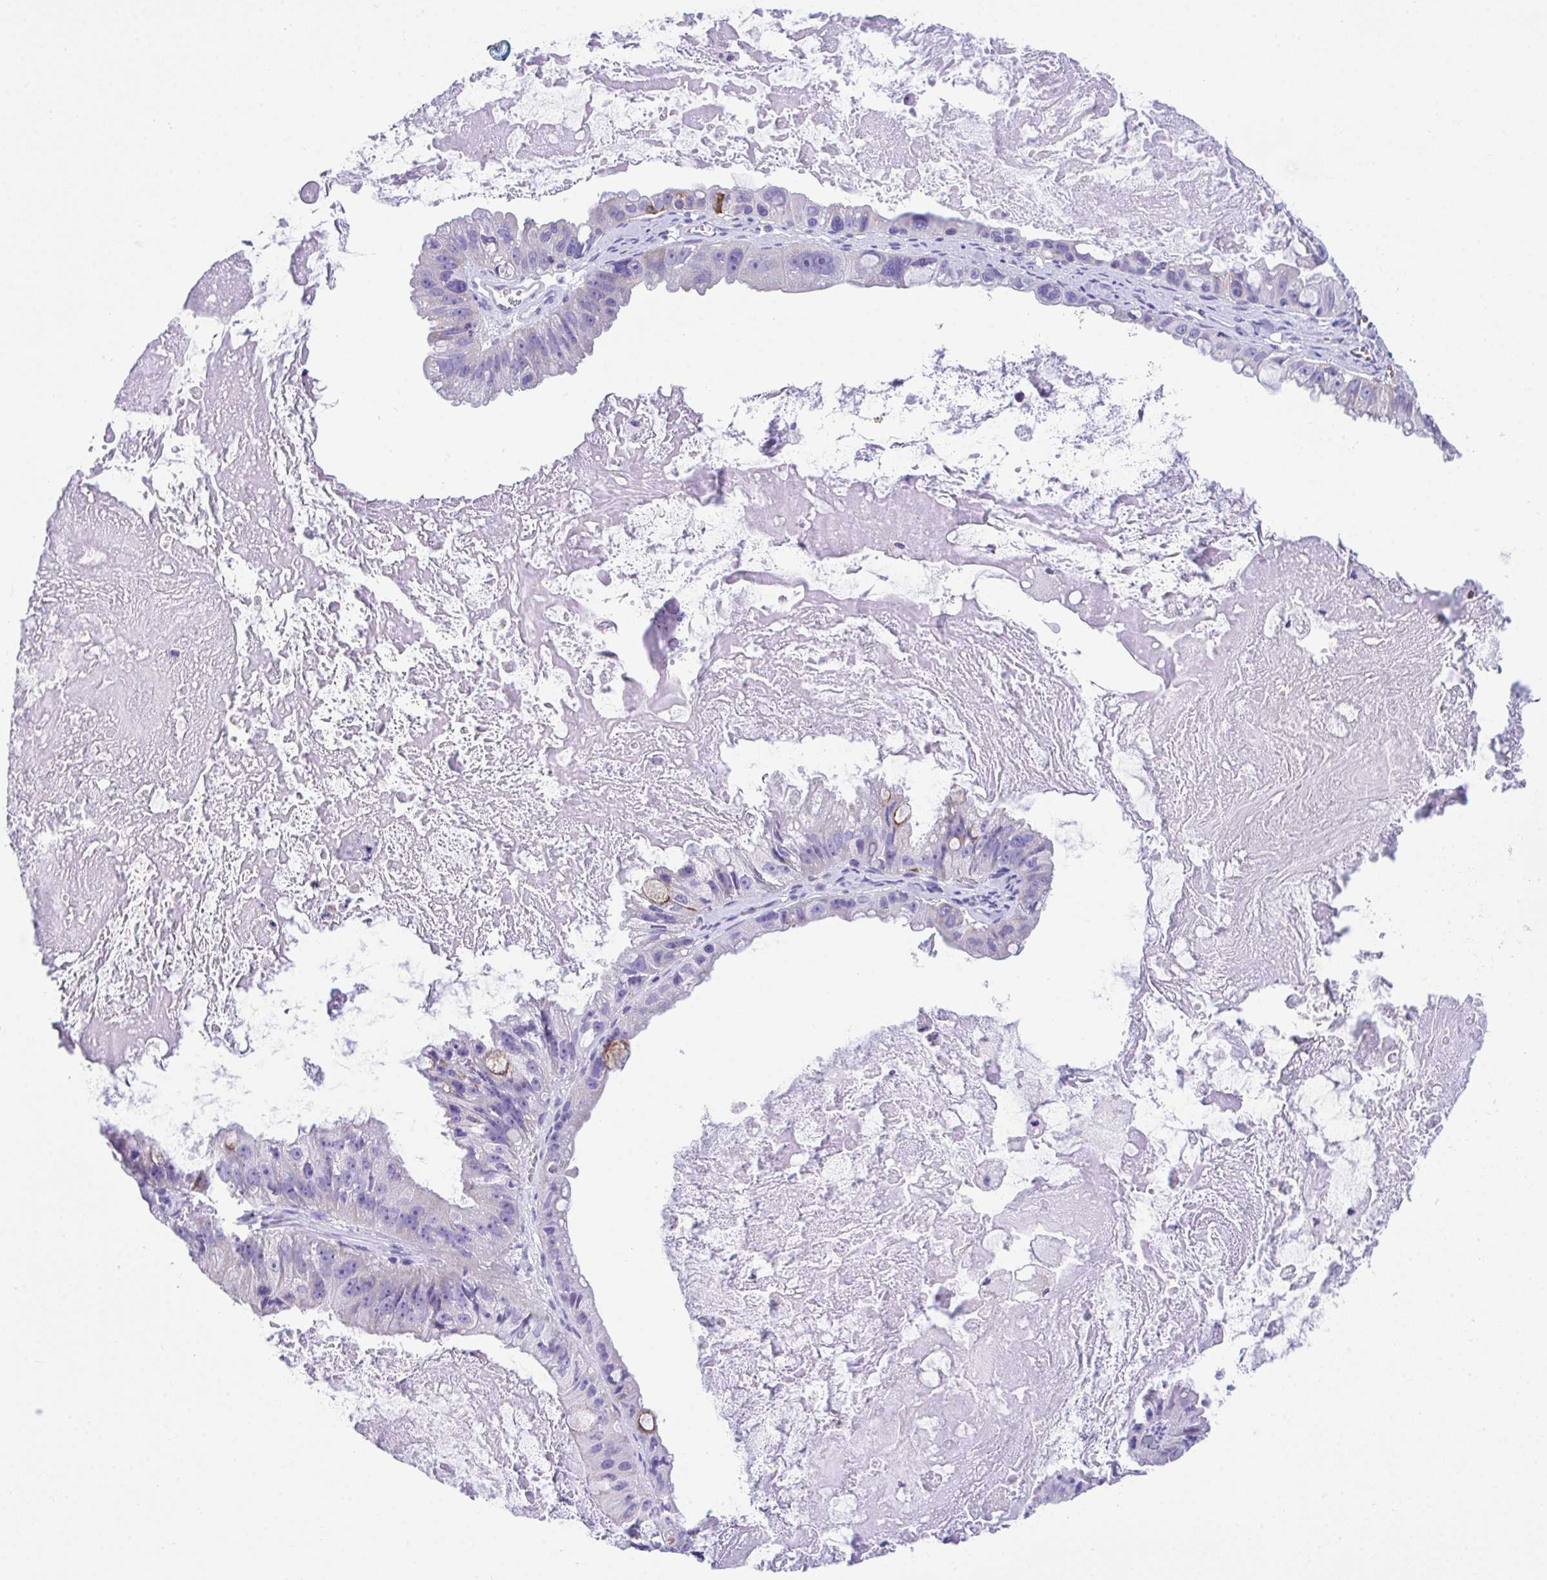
{"staining": {"intensity": "negative", "quantity": "none", "location": "none"}, "tissue": "ovarian cancer", "cell_type": "Tumor cells", "image_type": "cancer", "snomed": [{"axis": "morphology", "description": "Cystadenocarcinoma, mucinous, NOS"}, {"axis": "topography", "description": "Ovary"}], "caption": "There is no significant positivity in tumor cells of ovarian cancer (mucinous cystadenocarcinoma).", "gene": "NLRP8", "patient": {"sex": "female", "age": 61}}